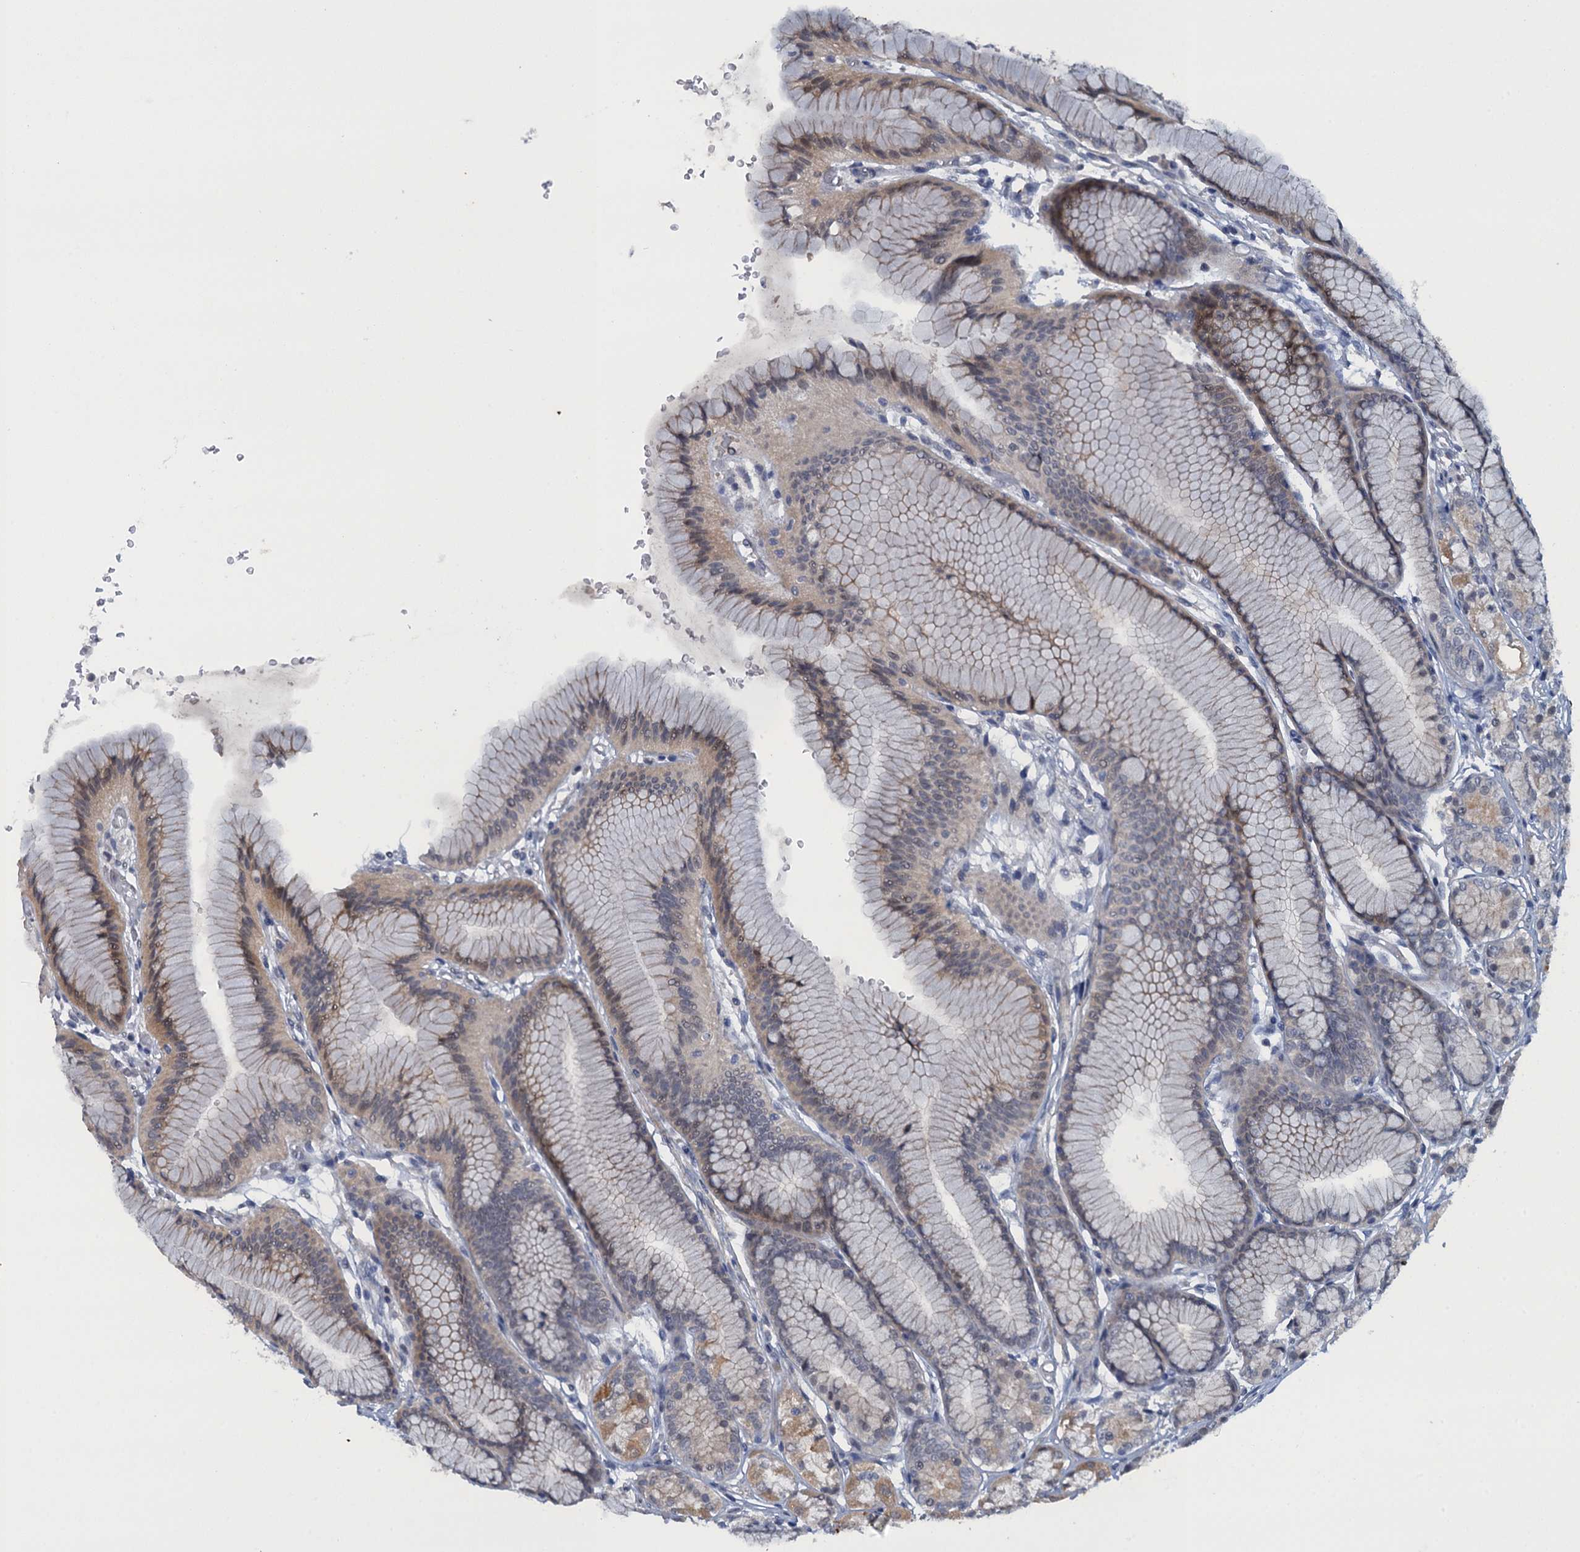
{"staining": {"intensity": "weak", "quantity": "25%-75%", "location": "cytoplasmic/membranous"}, "tissue": "stomach", "cell_type": "Glandular cells", "image_type": "normal", "snomed": [{"axis": "morphology", "description": "Normal tissue, NOS"}, {"axis": "morphology", "description": "Adenocarcinoma, NOS"}, {"axis": "morphology", "description": "Adenocarcinoma, High grade"}, {"axis": "topography", "description": "Stomach, upper"}, {"axis": "topography", "description": "Stomach"}], "caption": "Stomach stained with immunohistochemistry shows weak cytoplasmic/membranous expression in approximately 25%-75% of glandular cells. (Stains: DAB (3,3'-diaminobenzidine) in brown, nuclei in blue, Microscopy: brightfield microscopy at high magnification).", "gene": "MRFAP1", "patient": {"sex": "female", "age": 65}}